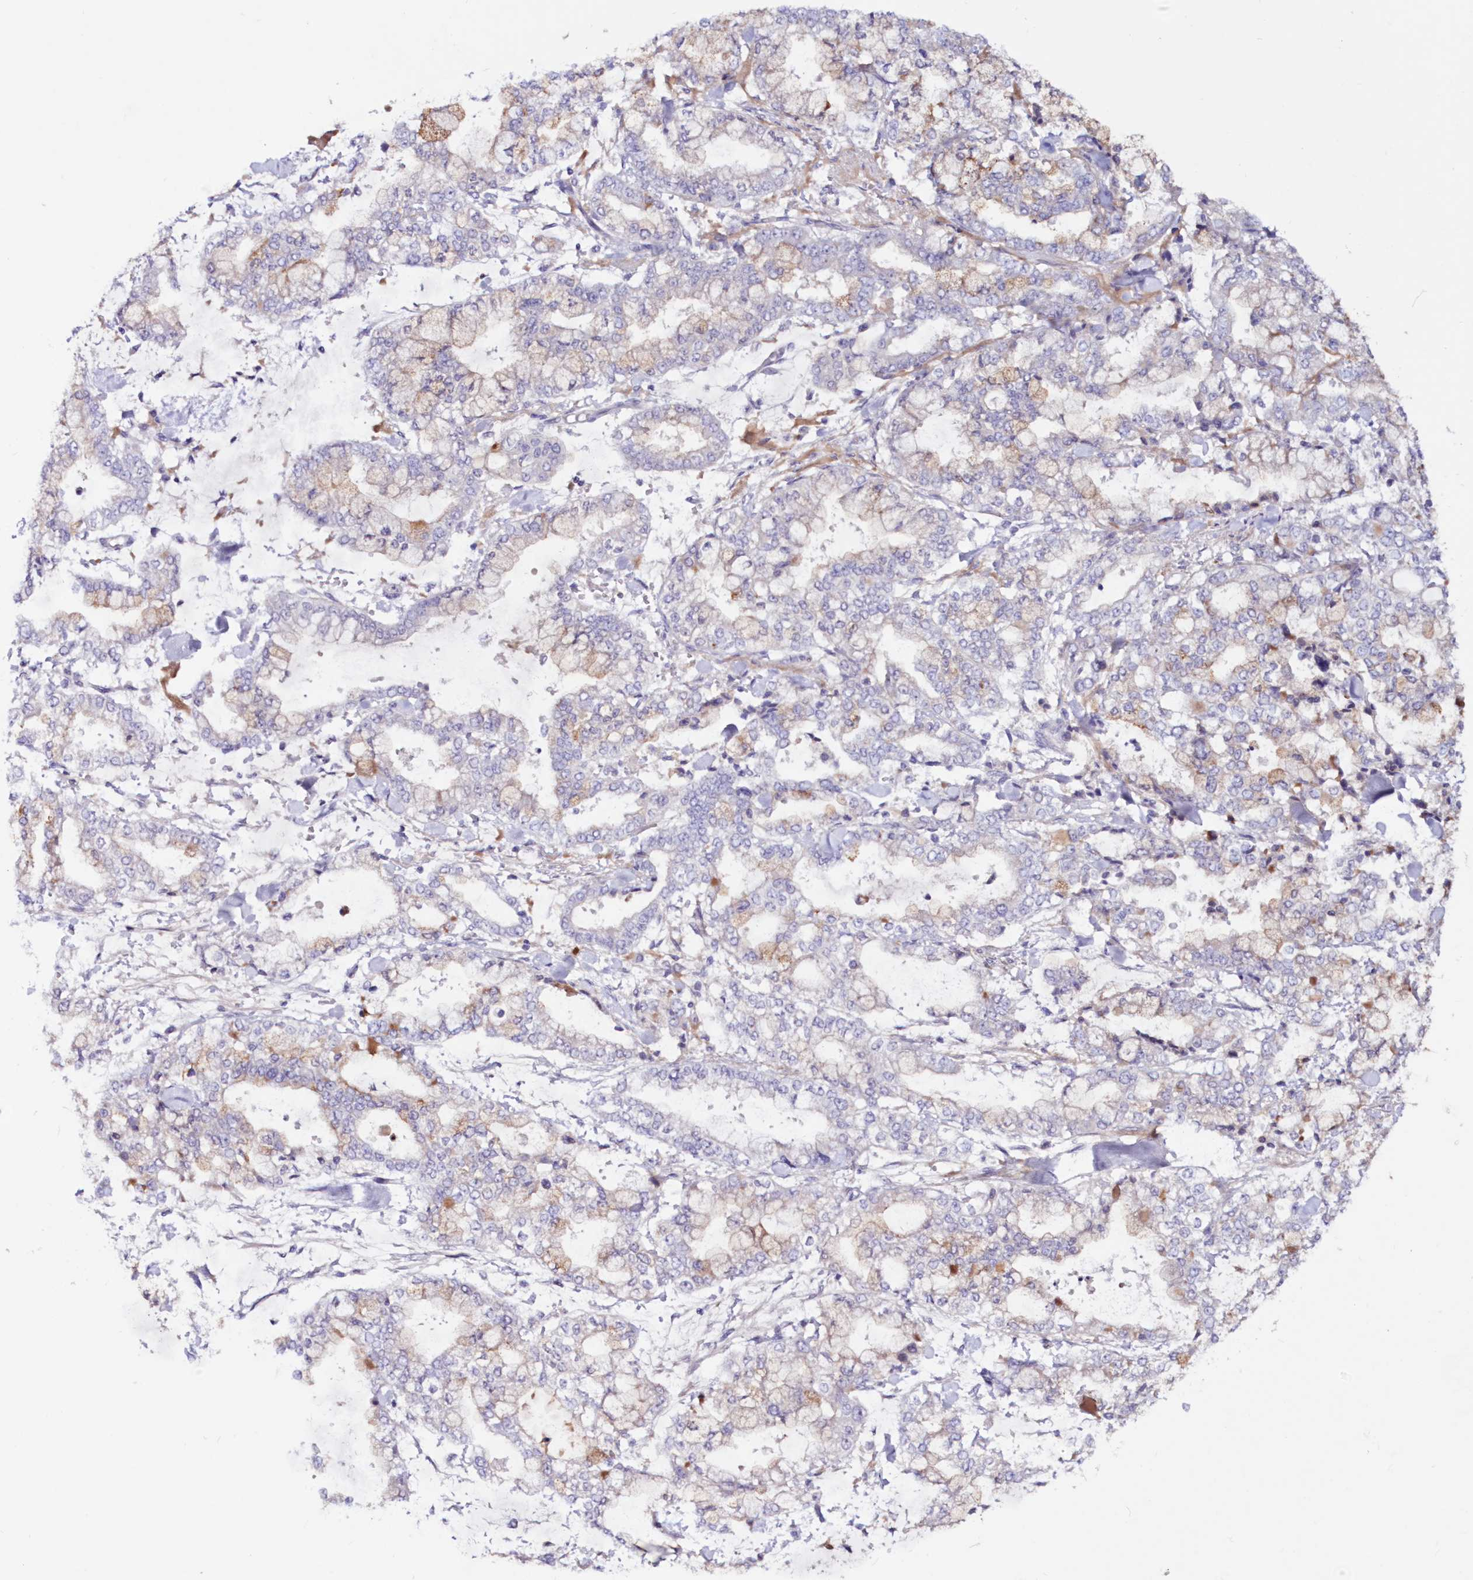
{"staining": {"intensity": "weak", "quantity": "<25%", "location": "cytoplasmic/membranous"}, "tissue": "stomach cancer", "cell_type": "Tumor cells", "image_type": "cancer", "snomed": [{"axis": "morphology", "description": "Normal tissue, NOS"}, {"axis": "morphology", "description": "Adenocarcinoma, NOS"}, {"axis": "topography", "description": "Stomach, upper"}, {"axis": "topography", "description": "Stomach"}], "caption": "Immunohistochemistry of stomach cancer shows no positivity in tumor cells.", "gene": "SNED1", "patient": {"sex": "male", "age": 76}}